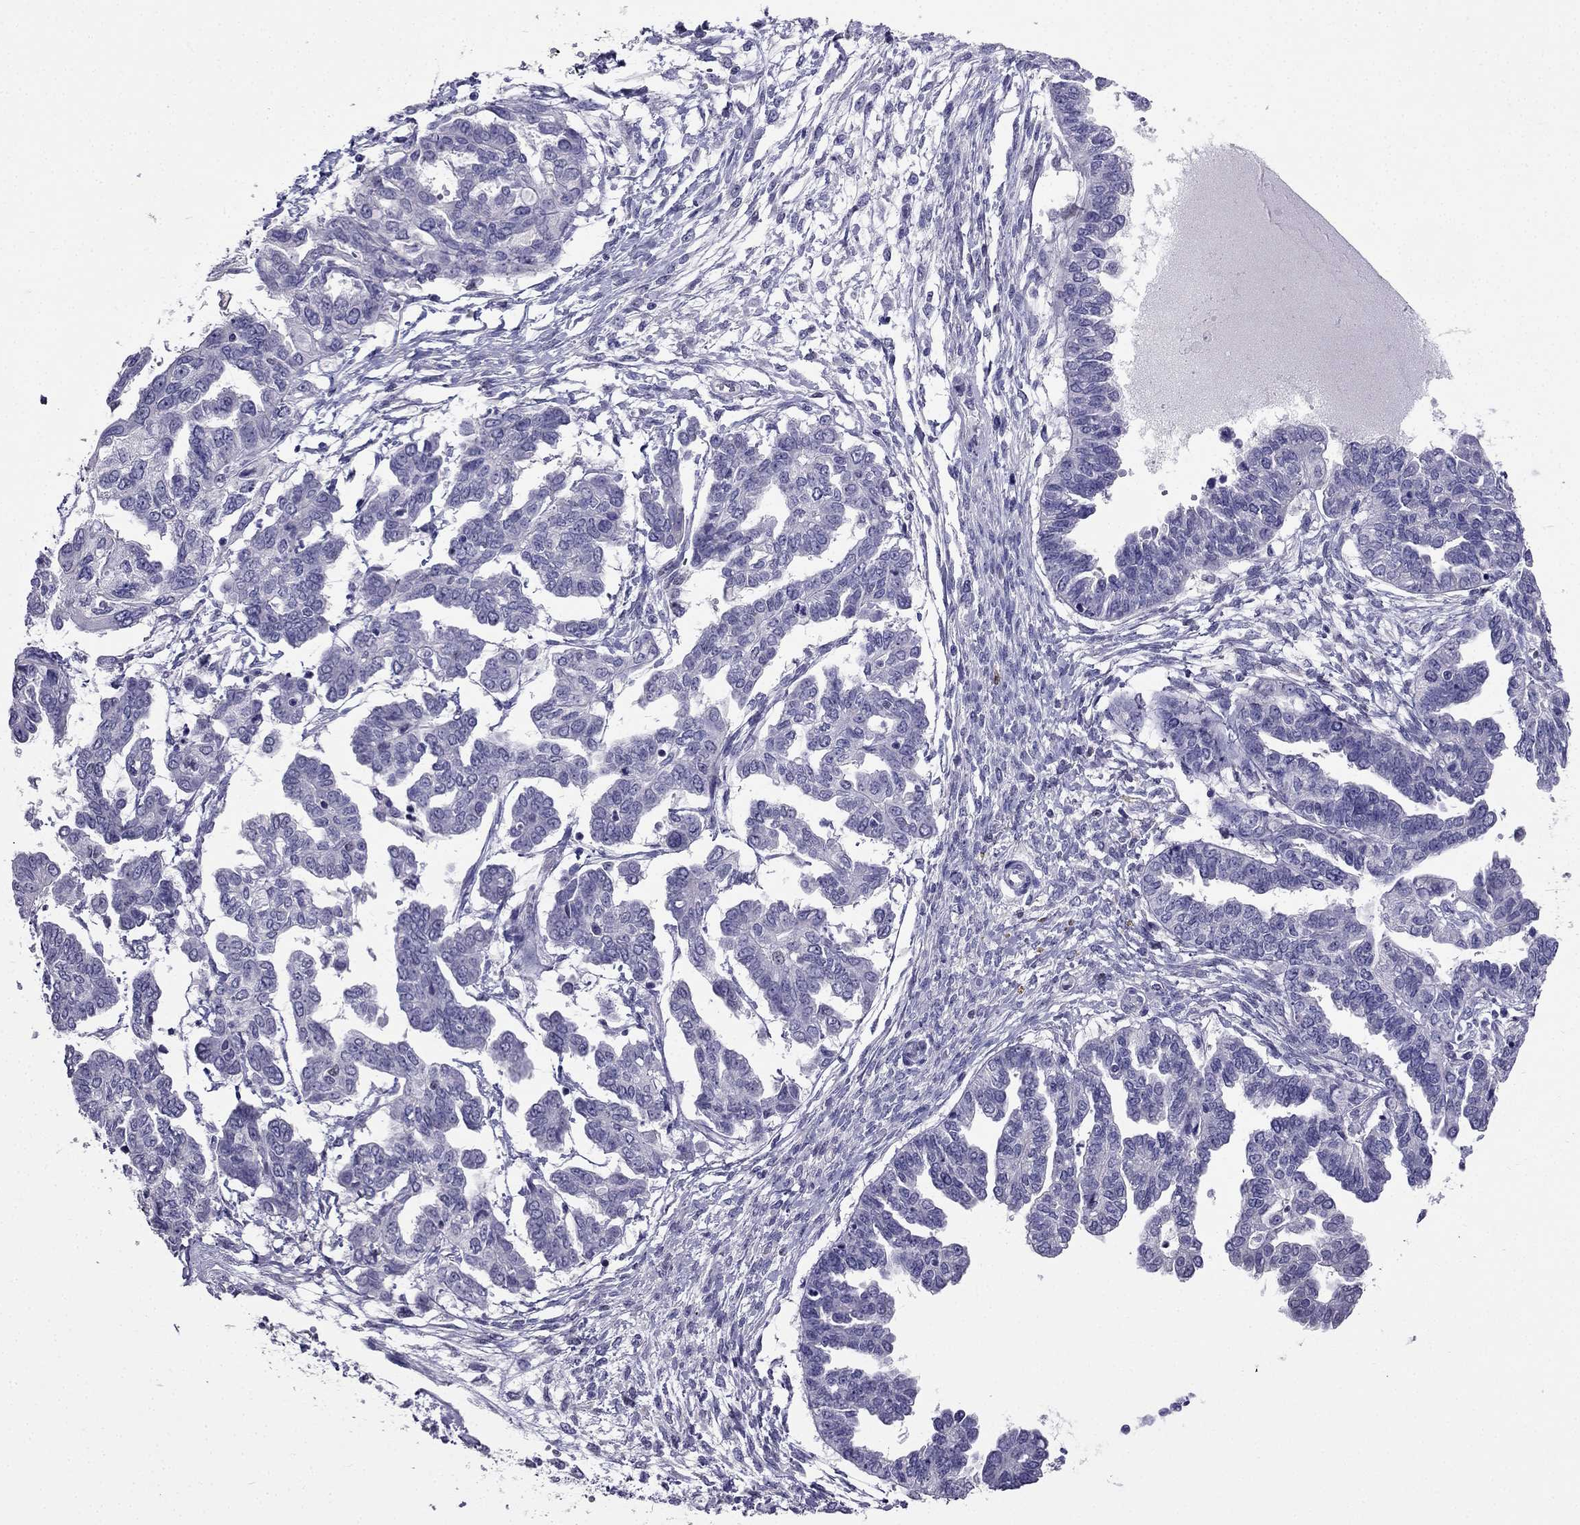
{"staining": {"intensity": "negative", "quantity": "none", "location": "none"}, "tissue": "ovarian cancer", "cell_type": "Tumor cells", "image_type": "cancer", "snomed": [{"axis": "morphology", "description": "Cystadenocarcinoma, serous, NOS"}, {"axis": "topography", "description": "Ovary"}], "caption": "High power microscopy micrograph of an immunohistochemistry (IHC) photomicrograph of ovarian cancer, revealing no significant positivity in tumor cells. (DAB (3,3'-diaminobenzidine) IHC, high magnification).", "gene": "ARID3A", "patient": {"sex": "female", "age": 53}}